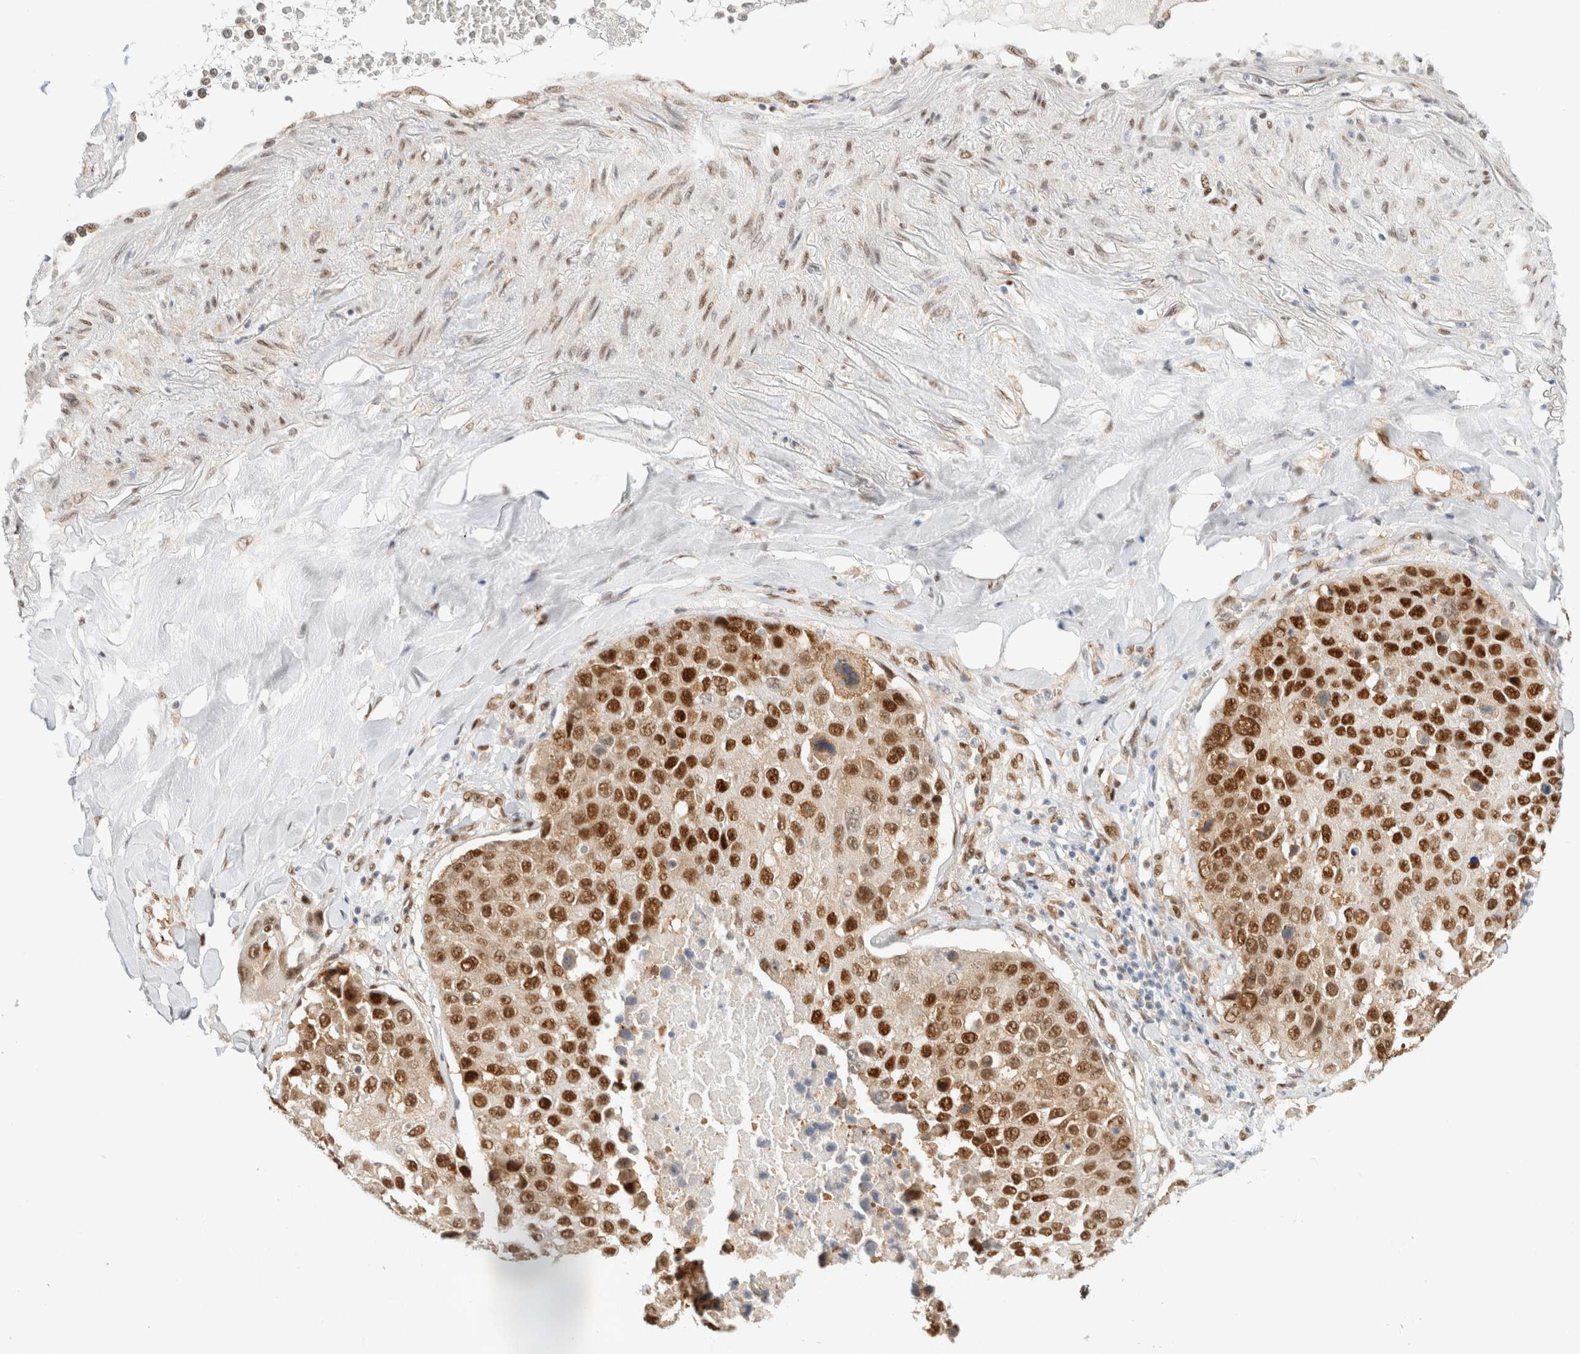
{"staining": {"intensity": "strong", "quantity": ">75%", "location": "nuclear"}, "tissue": "lung cancer", "cell_type": "Tumor cells", "image_type": "cancer", "snomed": [{"axis": "morphology", "description": "Squamous cell carcinoma, NOS"}, {"axis": "topography", "description": "Lung"}], "caption": "Human lung cancer stained with a brown dye demonstrates strong nuclear positive expression in about >75% of tumor cells.", "gene": "ZNF768", "patient": {"sex": "male", "age": 61}}